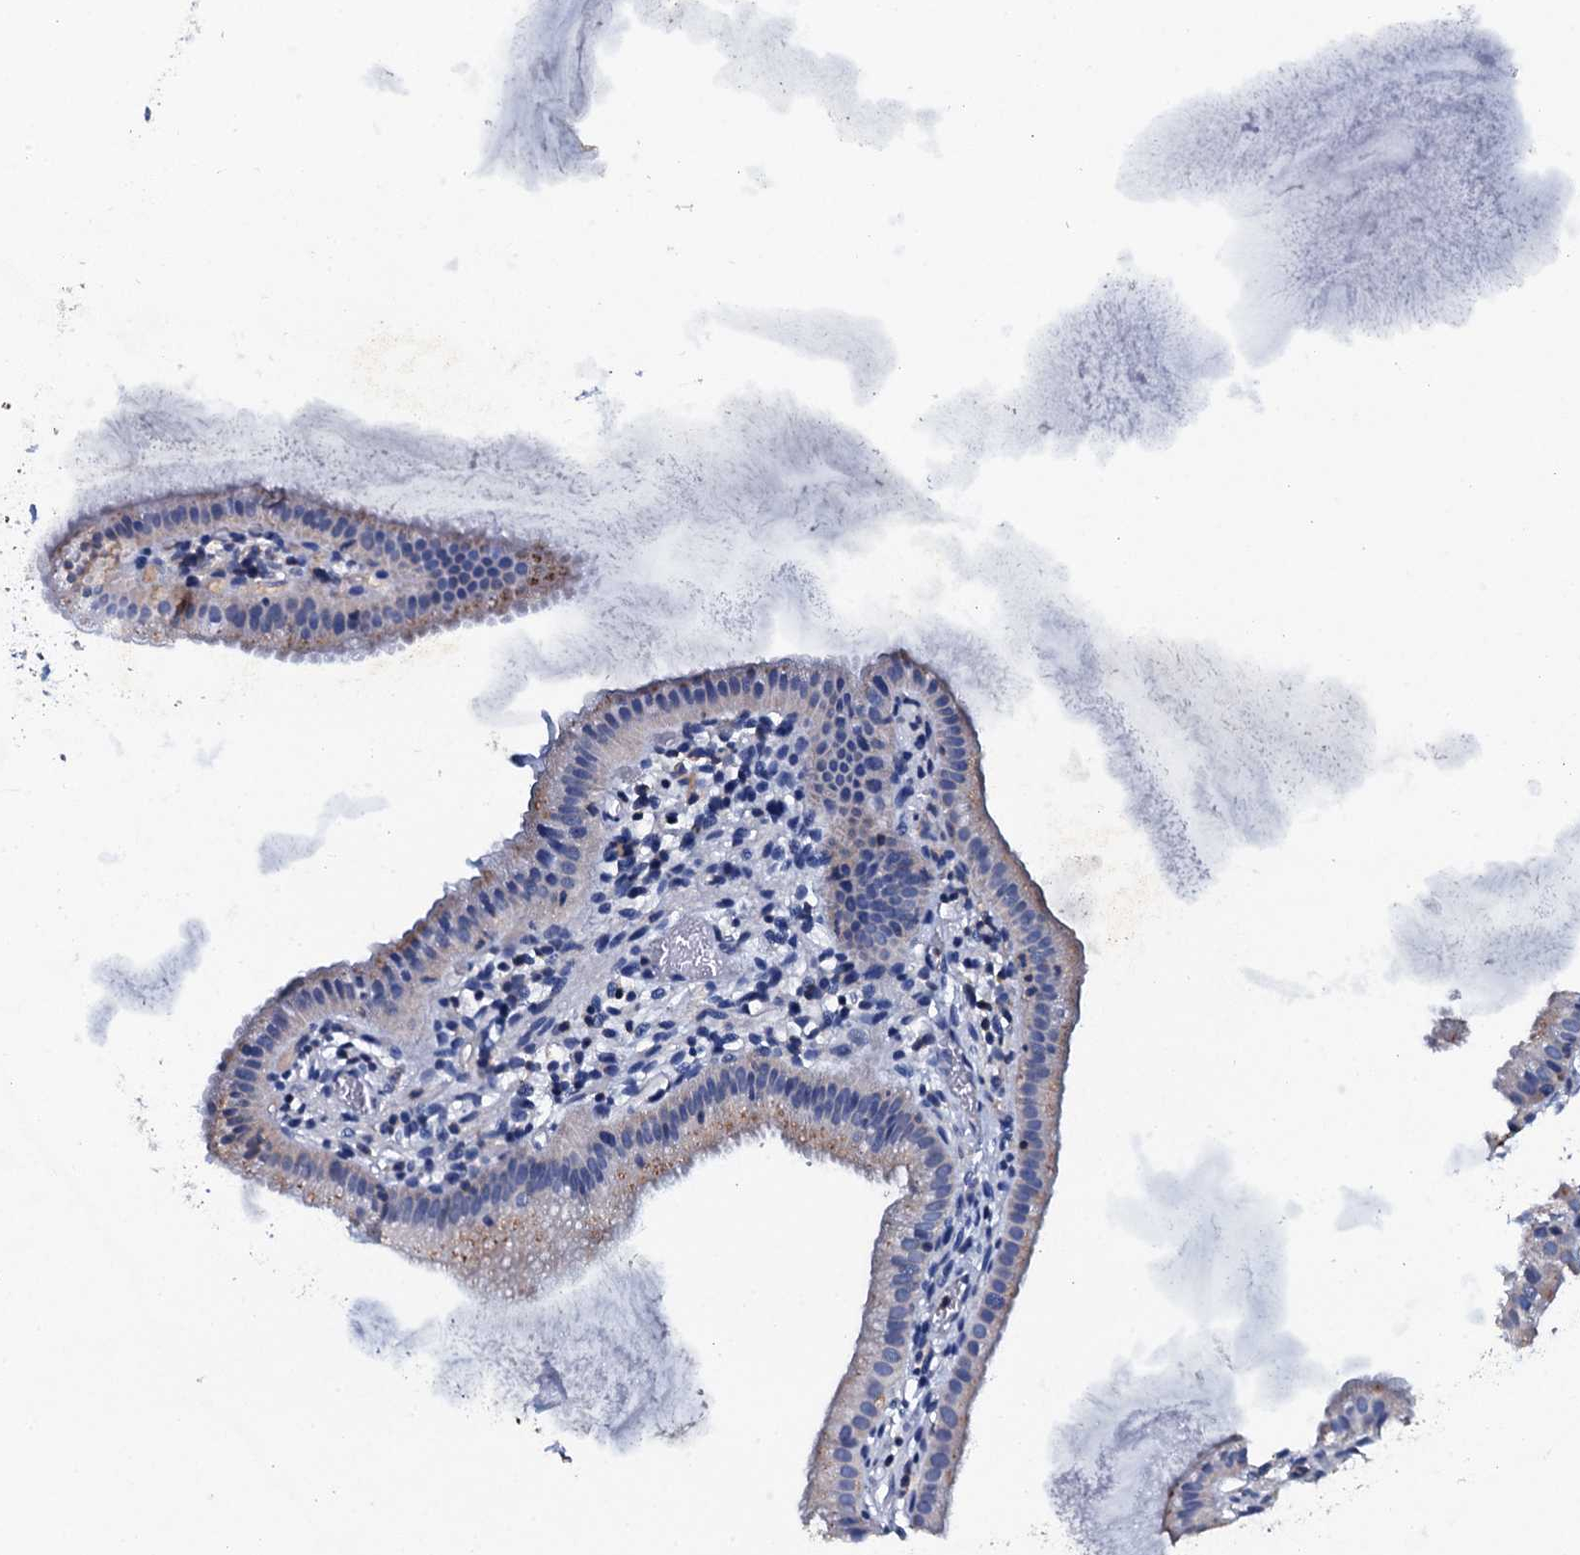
{"staining": {"intensity": "moderate", "quantity": "<25%", "location": "nuclear"}, "tissue": "gallbladder", "cell_type": "Glandular cells", "image_type": "normal", "snomed": [{"axis": "morphology", "description": "Normal tissue, NOS"}, {"axis": "topography", "description": "Gallbladder"}], "caption": "Gallbladder stained with a brown dye demonstrates moderate nuclear positive positivity in approximately <25% of glandular cells.", "gene": "MS4A4E", "patient": {"sex": "female", "age": 46}}